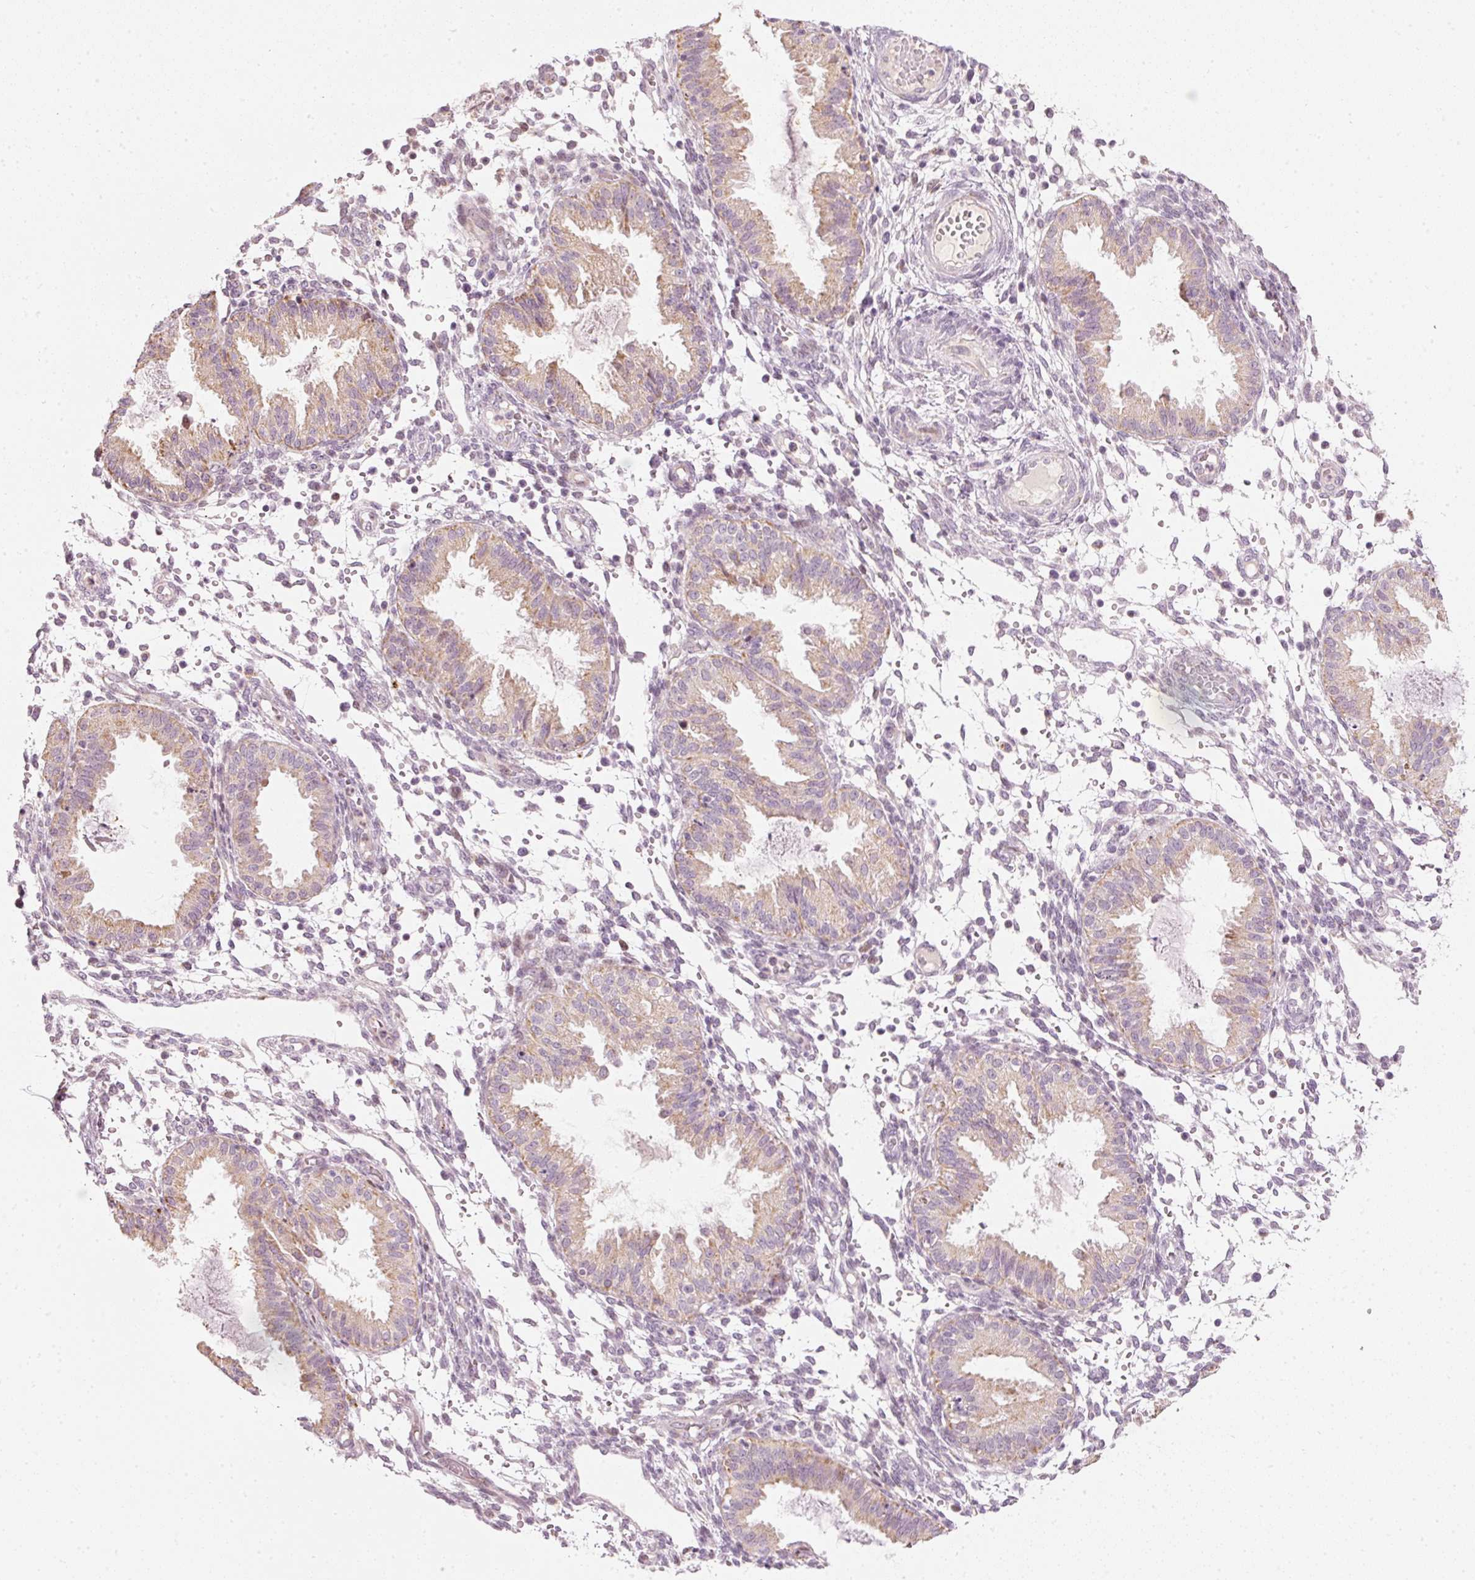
{"staining": {"intensity": "negative", "quantity": "none", "location": "none"}, "tissue": "endometrium", "cell_type": "Cells in endometrial stroma", "image_type": "normal", "snomed": [{"axis": "morphology", "description": "Normal tissue, NOS"}, {"axis": "topography", "description": "Endometrium"}], "caption": "Immunohistochemical staining of benign endometrium shows no significant expression in cells in endometrial stroma. (DAB IHC, high magnification).", "gene": "RNF39", "patient": {"sex": "female", "age": 33}}